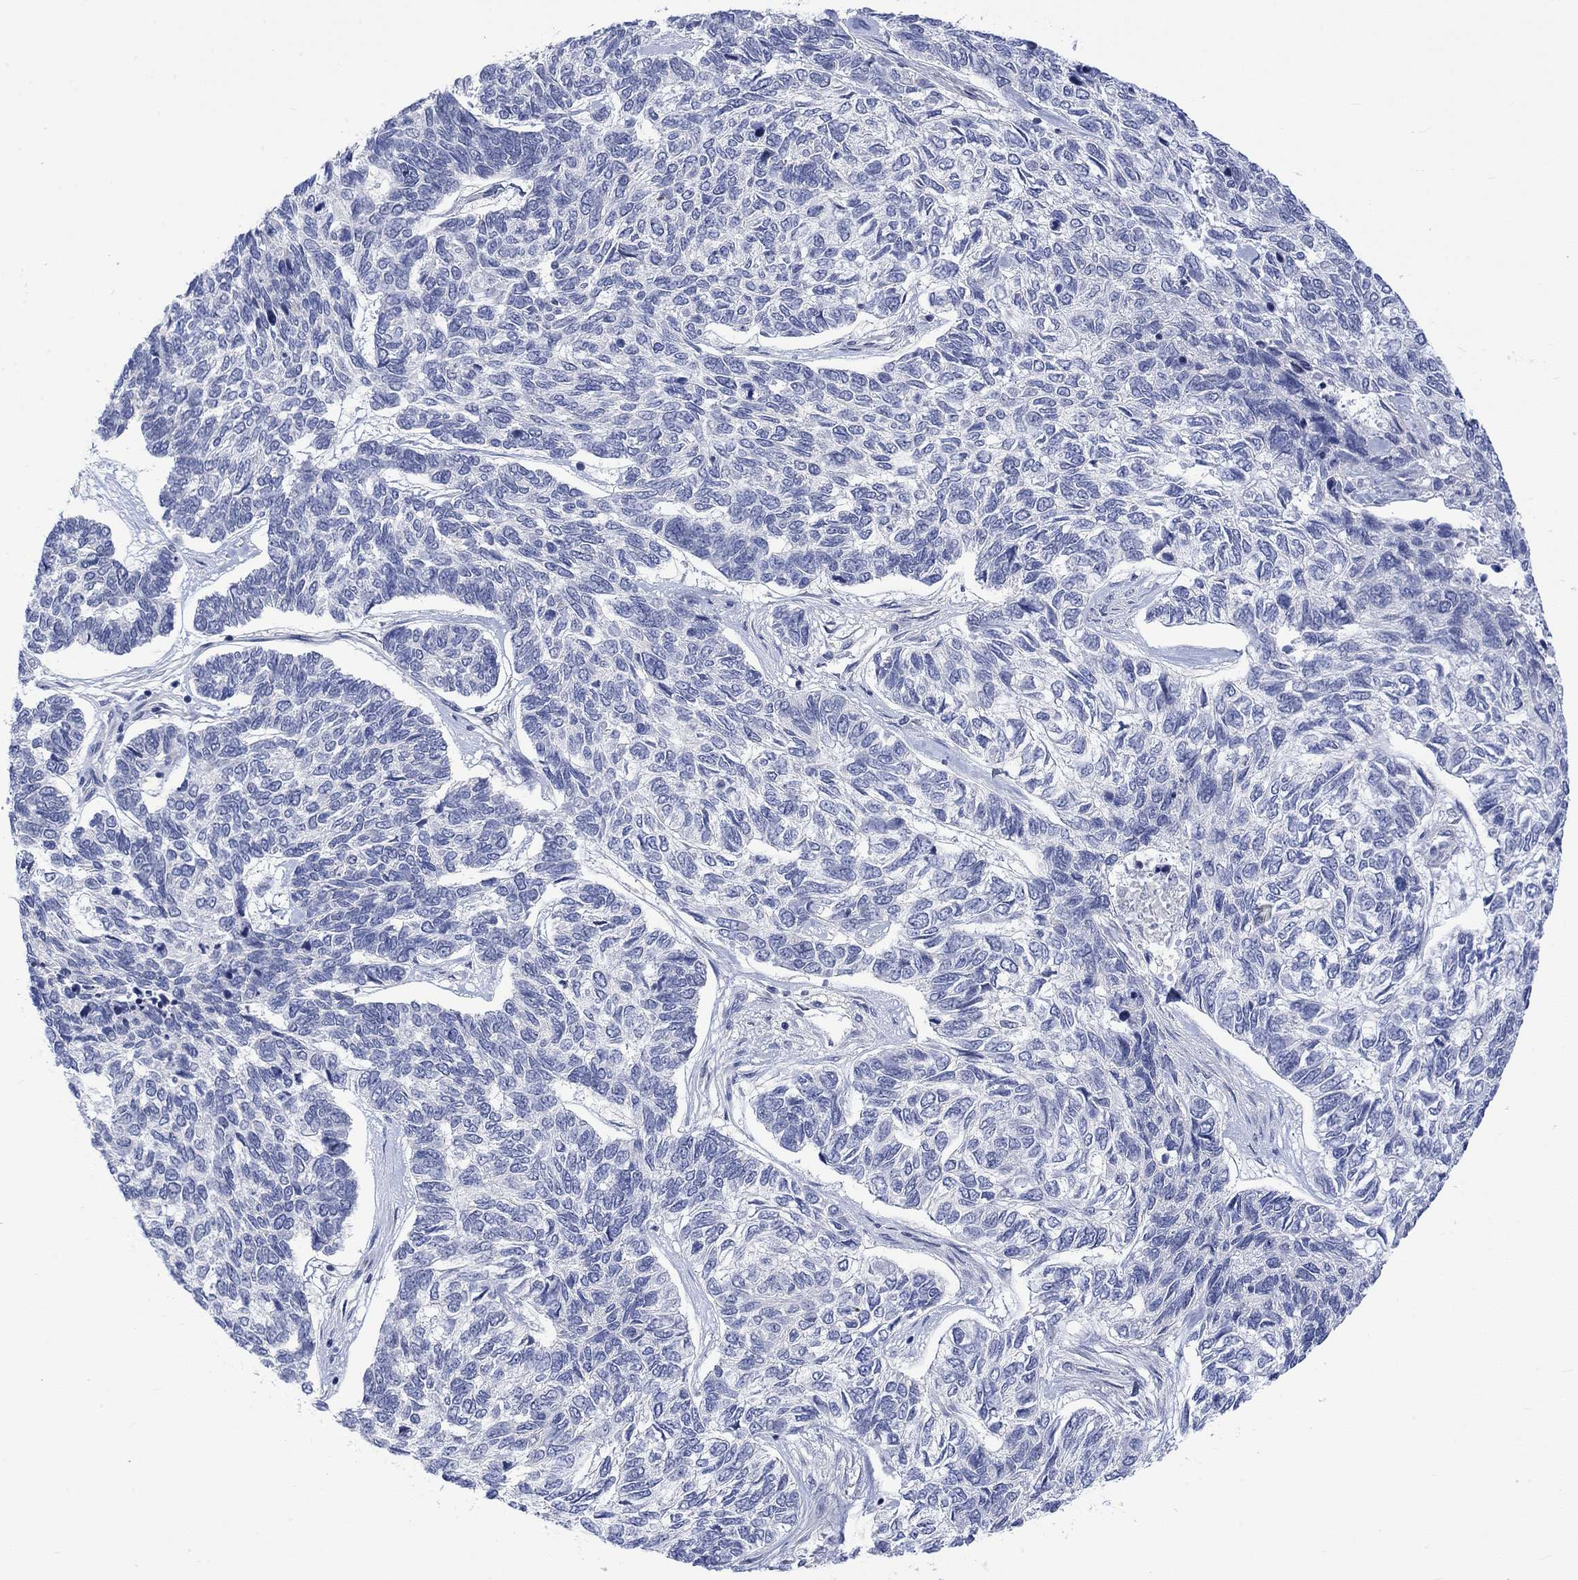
{"staining": {"intensity": "negative", "quantity": "none", "location": "none"}, "tissue": "skin cancer", "cell_type": "Tumor cells", "image_type": "cancer", "snomed": [{"axis": "morphology", "description": "Basal cell carcinoma"}, {"axis": "topography", "description": "Skin"}], "caption": "This histopathology image is of skin basal cell carcinoma stained with immunohistochemistry (IHC) to label a protein in brown with the nuclei are counter-stained blue. There is no staining in tumor cells.", "gene": "DCX", "patient": {"sex": "female", "age": 65}}